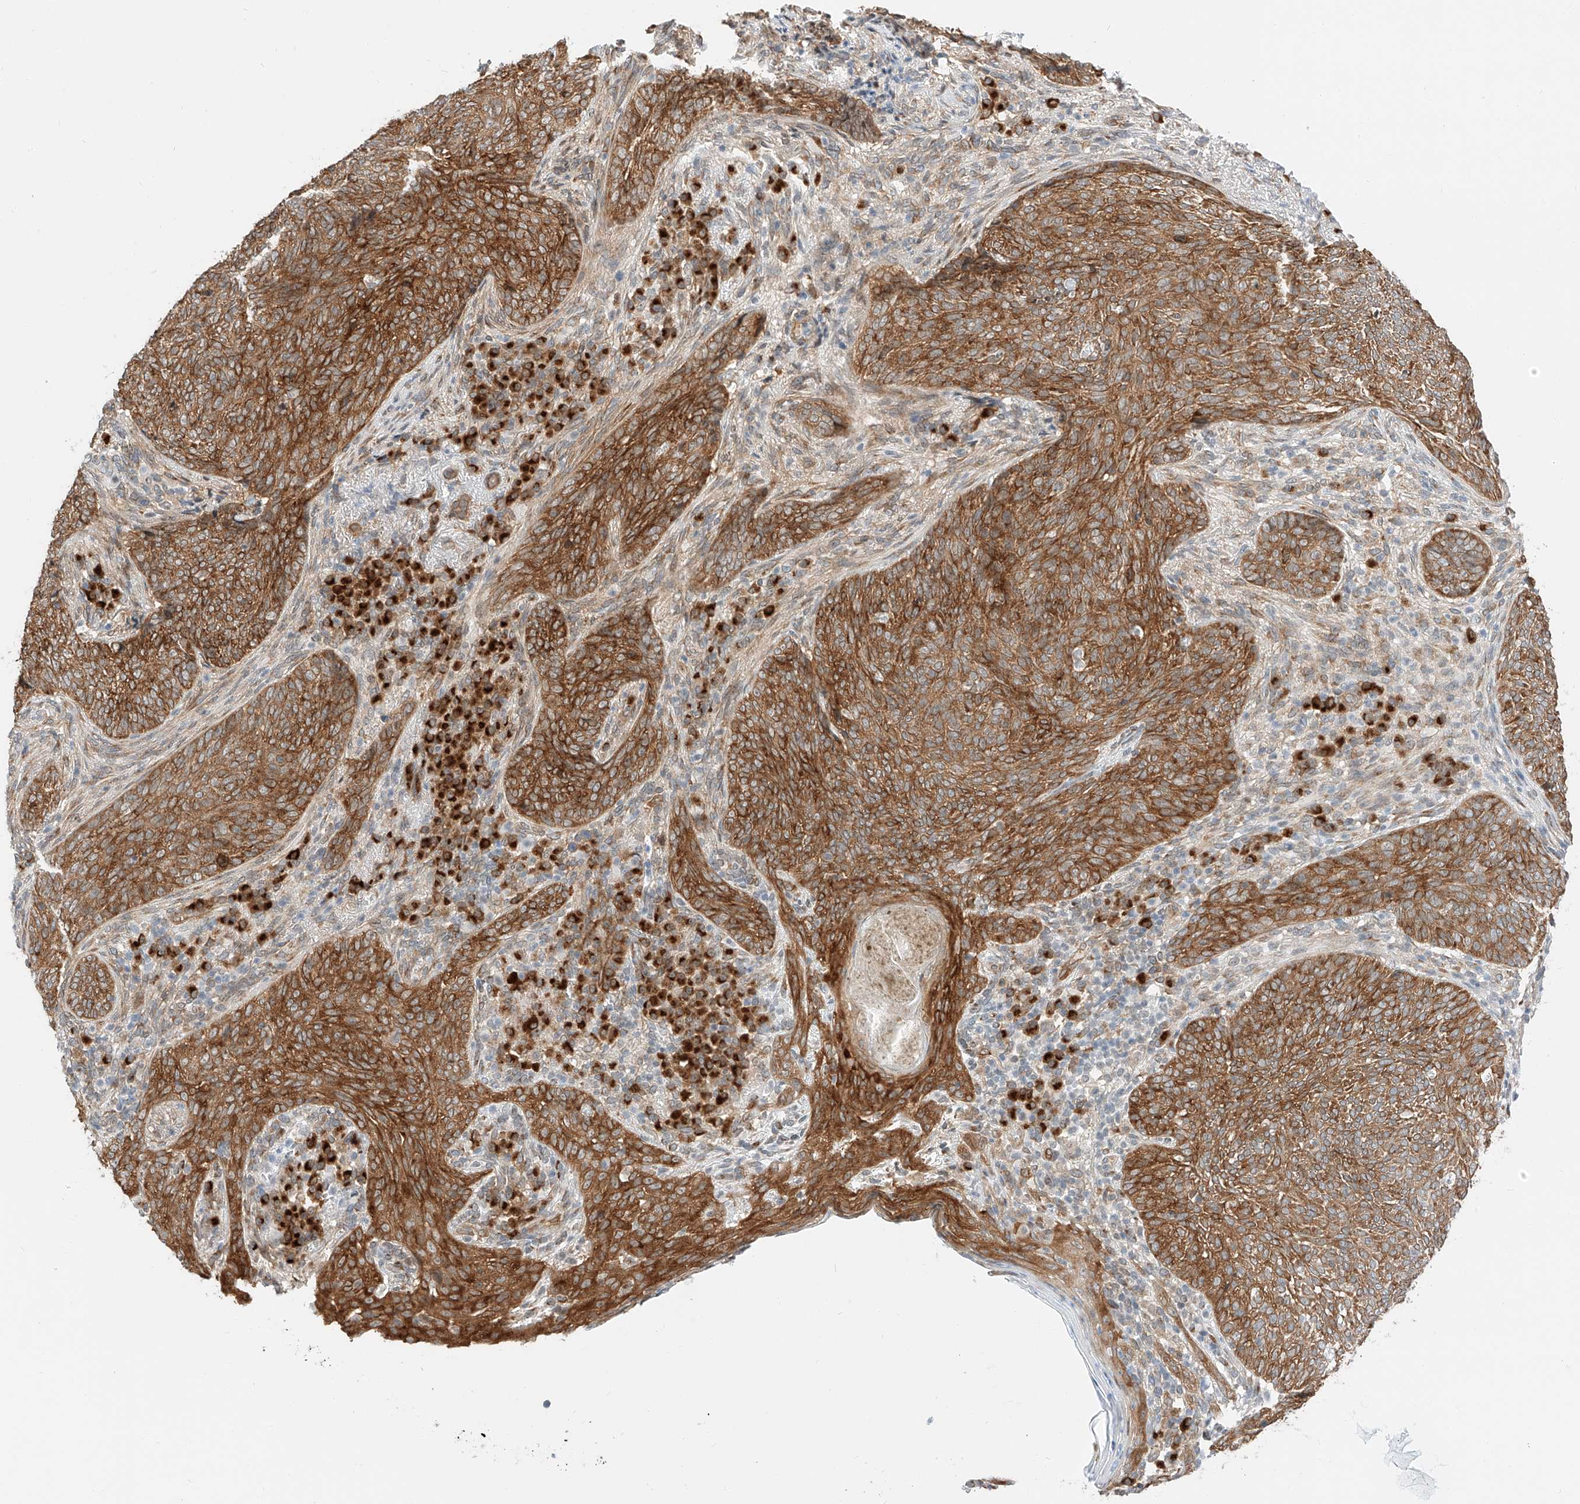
{"staining": {"intensity": "moderate", "quantity": ">75%", "location": "cytoplasmic/membranous"}, "tissue": "skin cancer", "cell_type": "Tumor cells", "image_type": "cancer", "snomed": [{"axis": "morphology", "description": "Basal cell carcinoma"}, {"axis": "topography", "description": "Skin"}], "caption": "Protein staining displays moderate cytoplasmic/membranous staining in about >75% of tumor cells in skin cancer (basal cell carcinoma). (IHC, brightfield microscopy, high magnification).", "gene": "CARMIL1", "patient": {"sex": "male", "age": 85}}